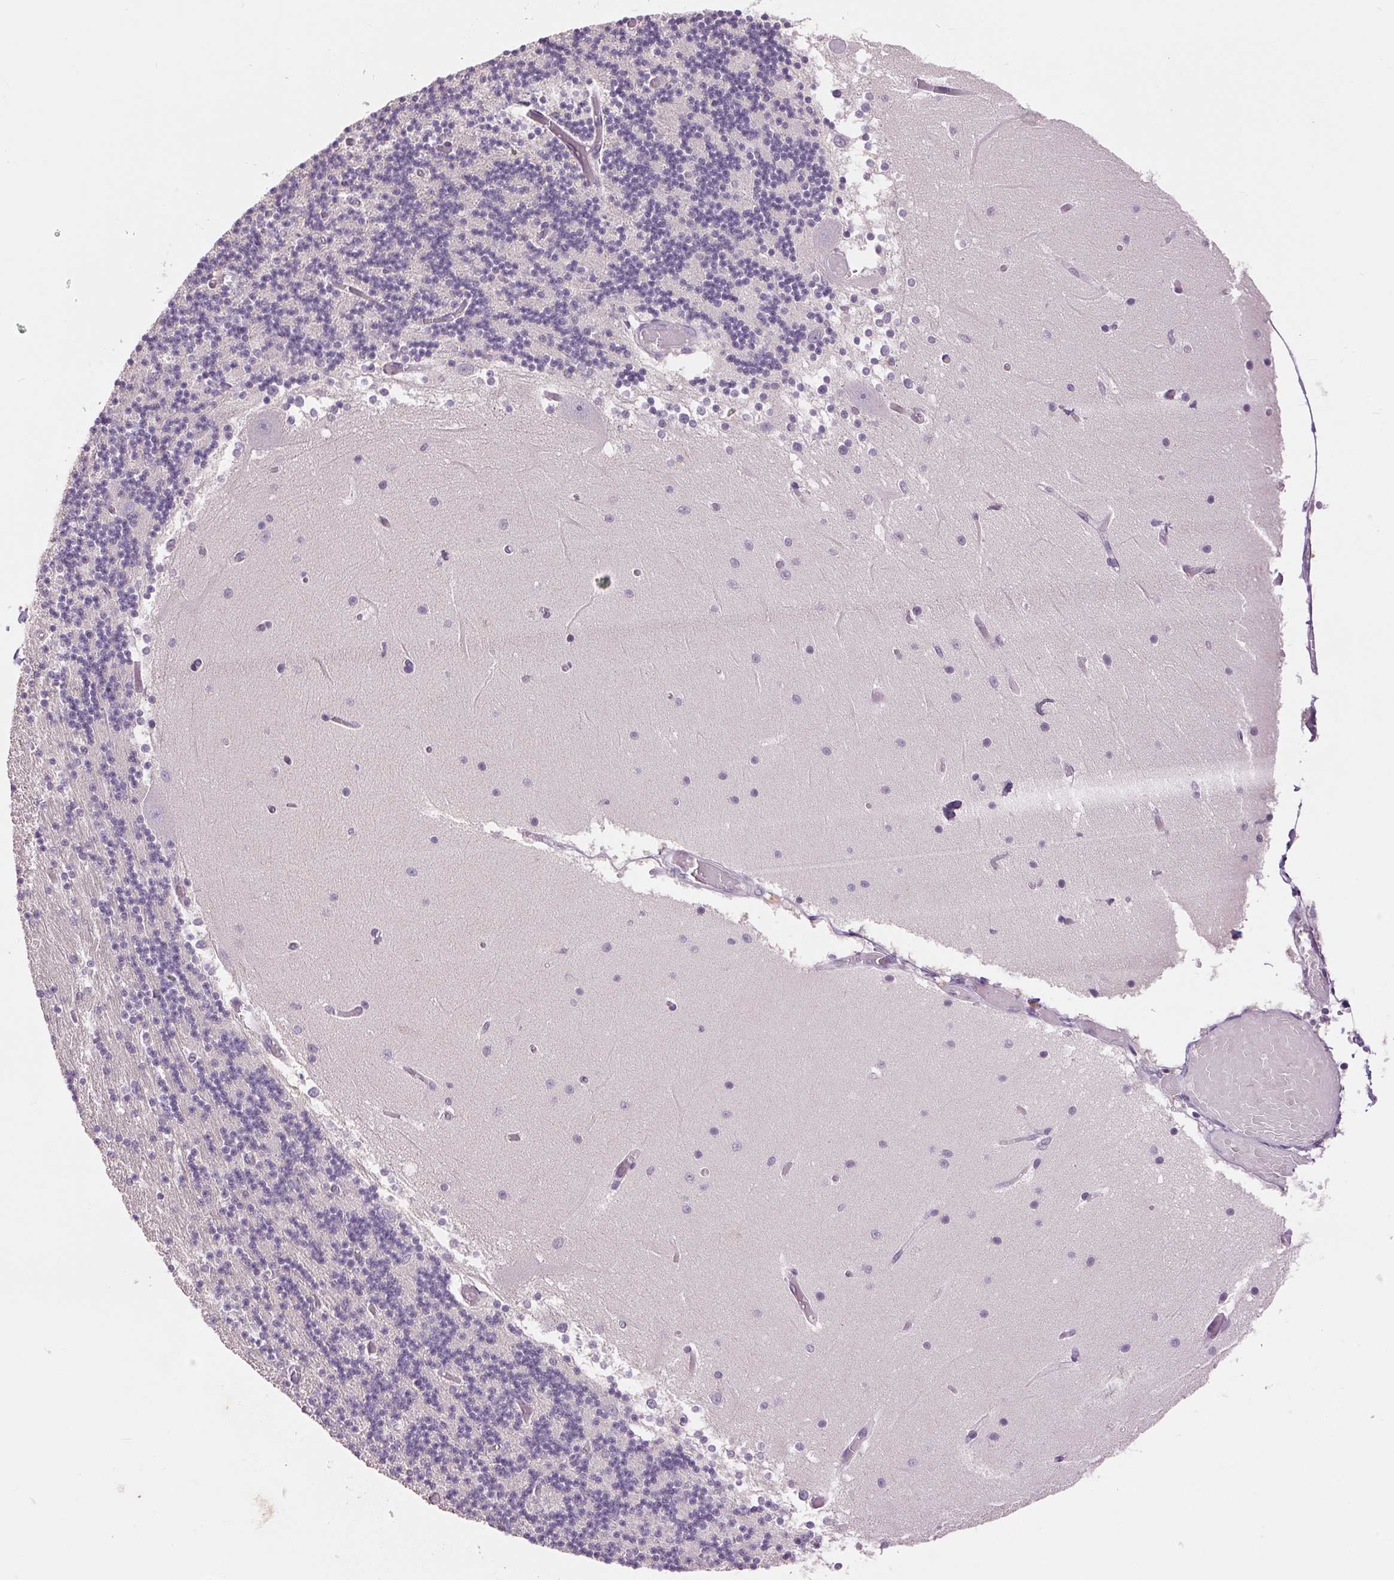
{"staining": {"intensity": "negative", "quantity": "none", "location": "none"}, "tissue": "cerebellum", "cell_type": "Cells in granular layer", "image_type": "normal", "snomed": [{"axis": "morphology", "description": "Normal tissue, NOS"}, {"axis": "topography", "description": "Cerebellum"}], "caption": "DAB (3,3'-diaminobenzidine) immunohistochemical staining of unremarkable human cerebellum shows no significant expression in cells in granular layer. The staining is performed using DAB (3,3'-diaminobenzidine) brown chromogen with nuclei counter-stained in using hematoxylin.", "gene": "FXYD4", "patient": {"sex": "female", "age": 28}}